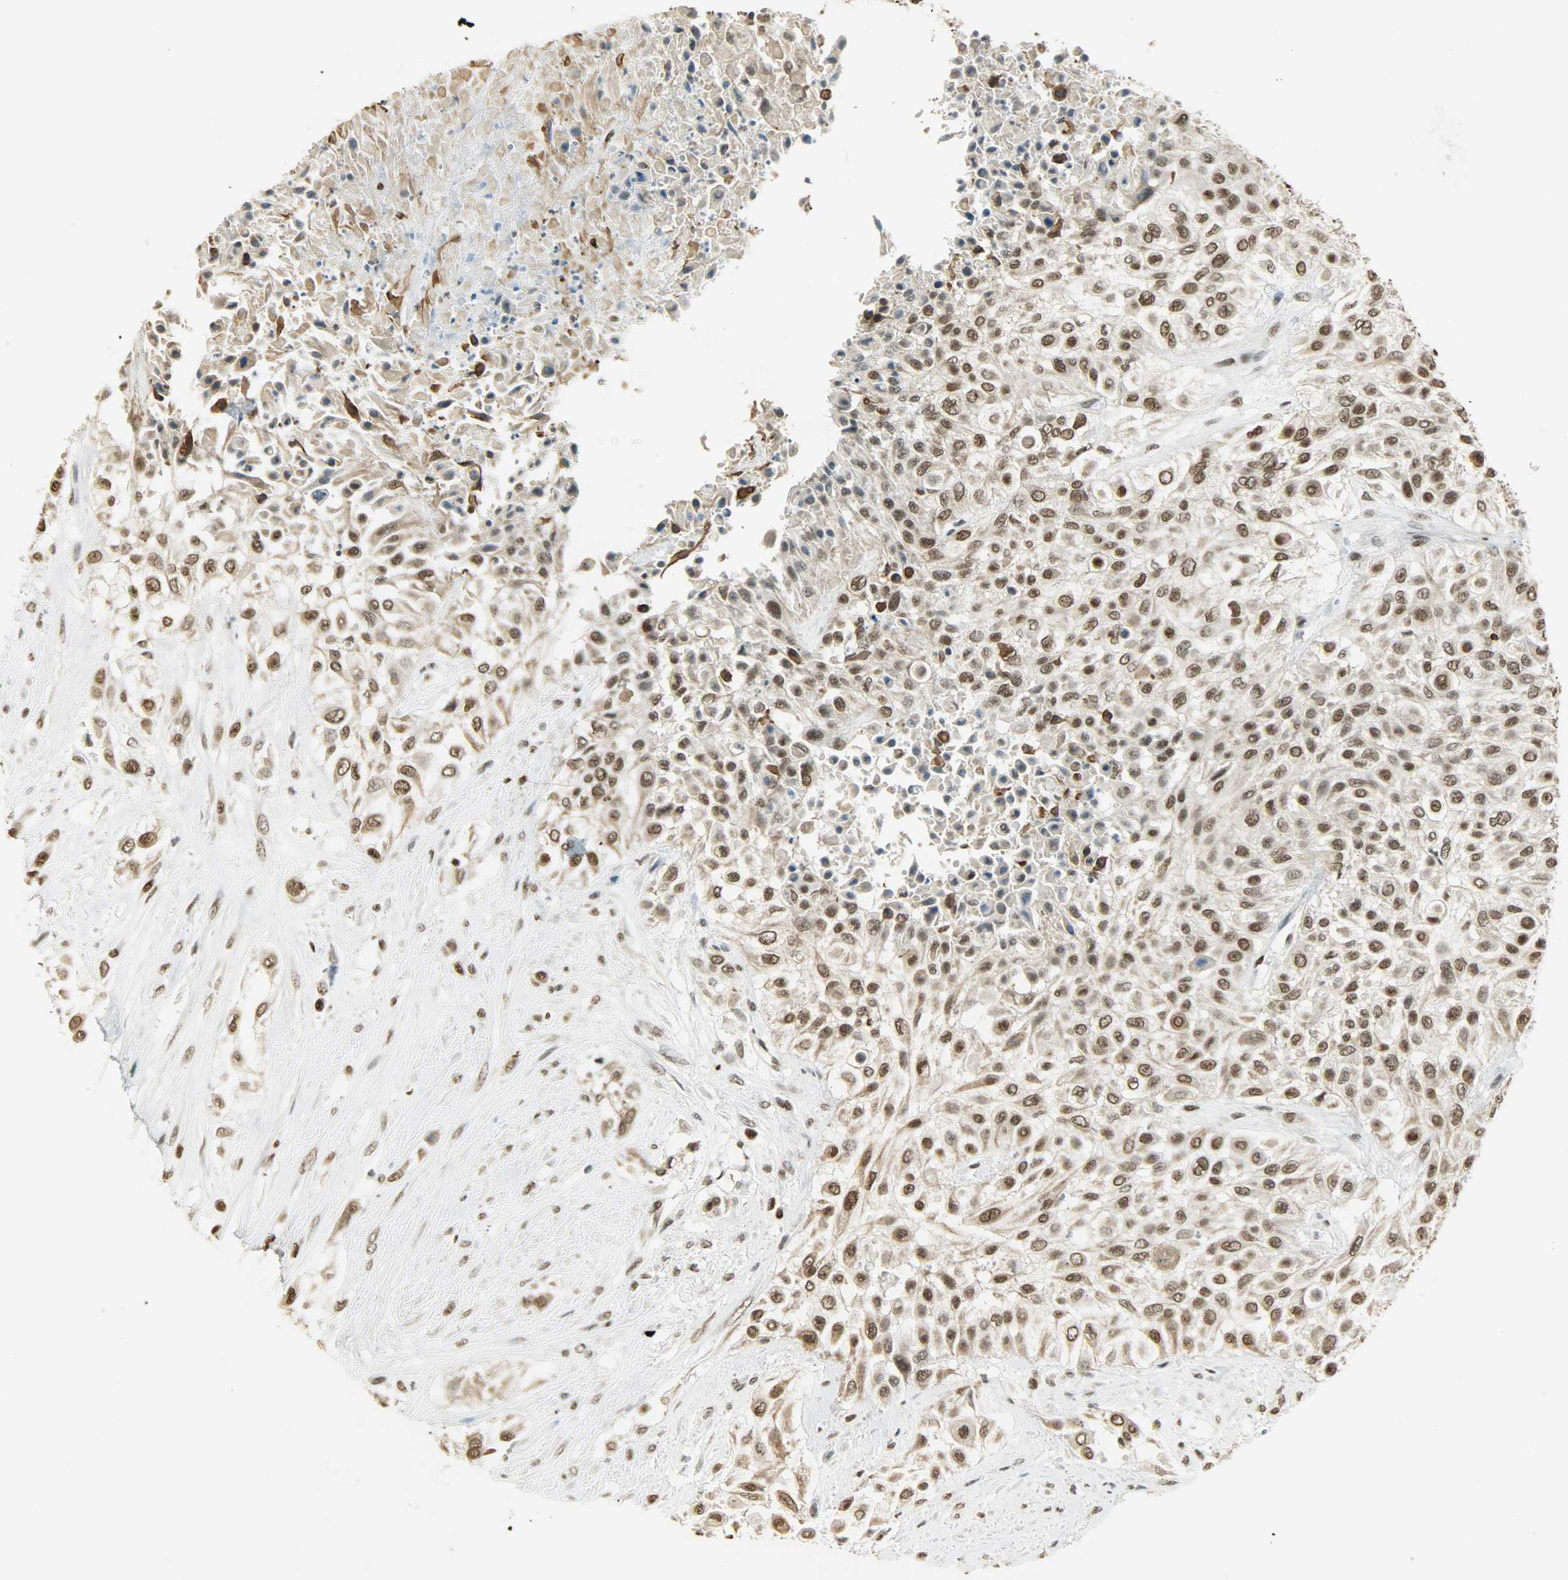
{"staining": {"intensity": "strong", "quantity": ">75%", "location": "nuclear"}, "tissue": "urothelial cancer", "cell_type": "Tumor cells", "image_type": "cancer", "snomed": [{"axis": "morphology", "description": "Urothelial carcinoma, High grade"}, {"axis": "topography", "description": "Urinary bladder"}], "caption": "Immunohistochemical staining of urothelial cancer shows high levels of strong nuclear staining in approximately >75% of tumor cells.", "gene": "MYEF2", "patient": {"sex": "male", "age": 57}}